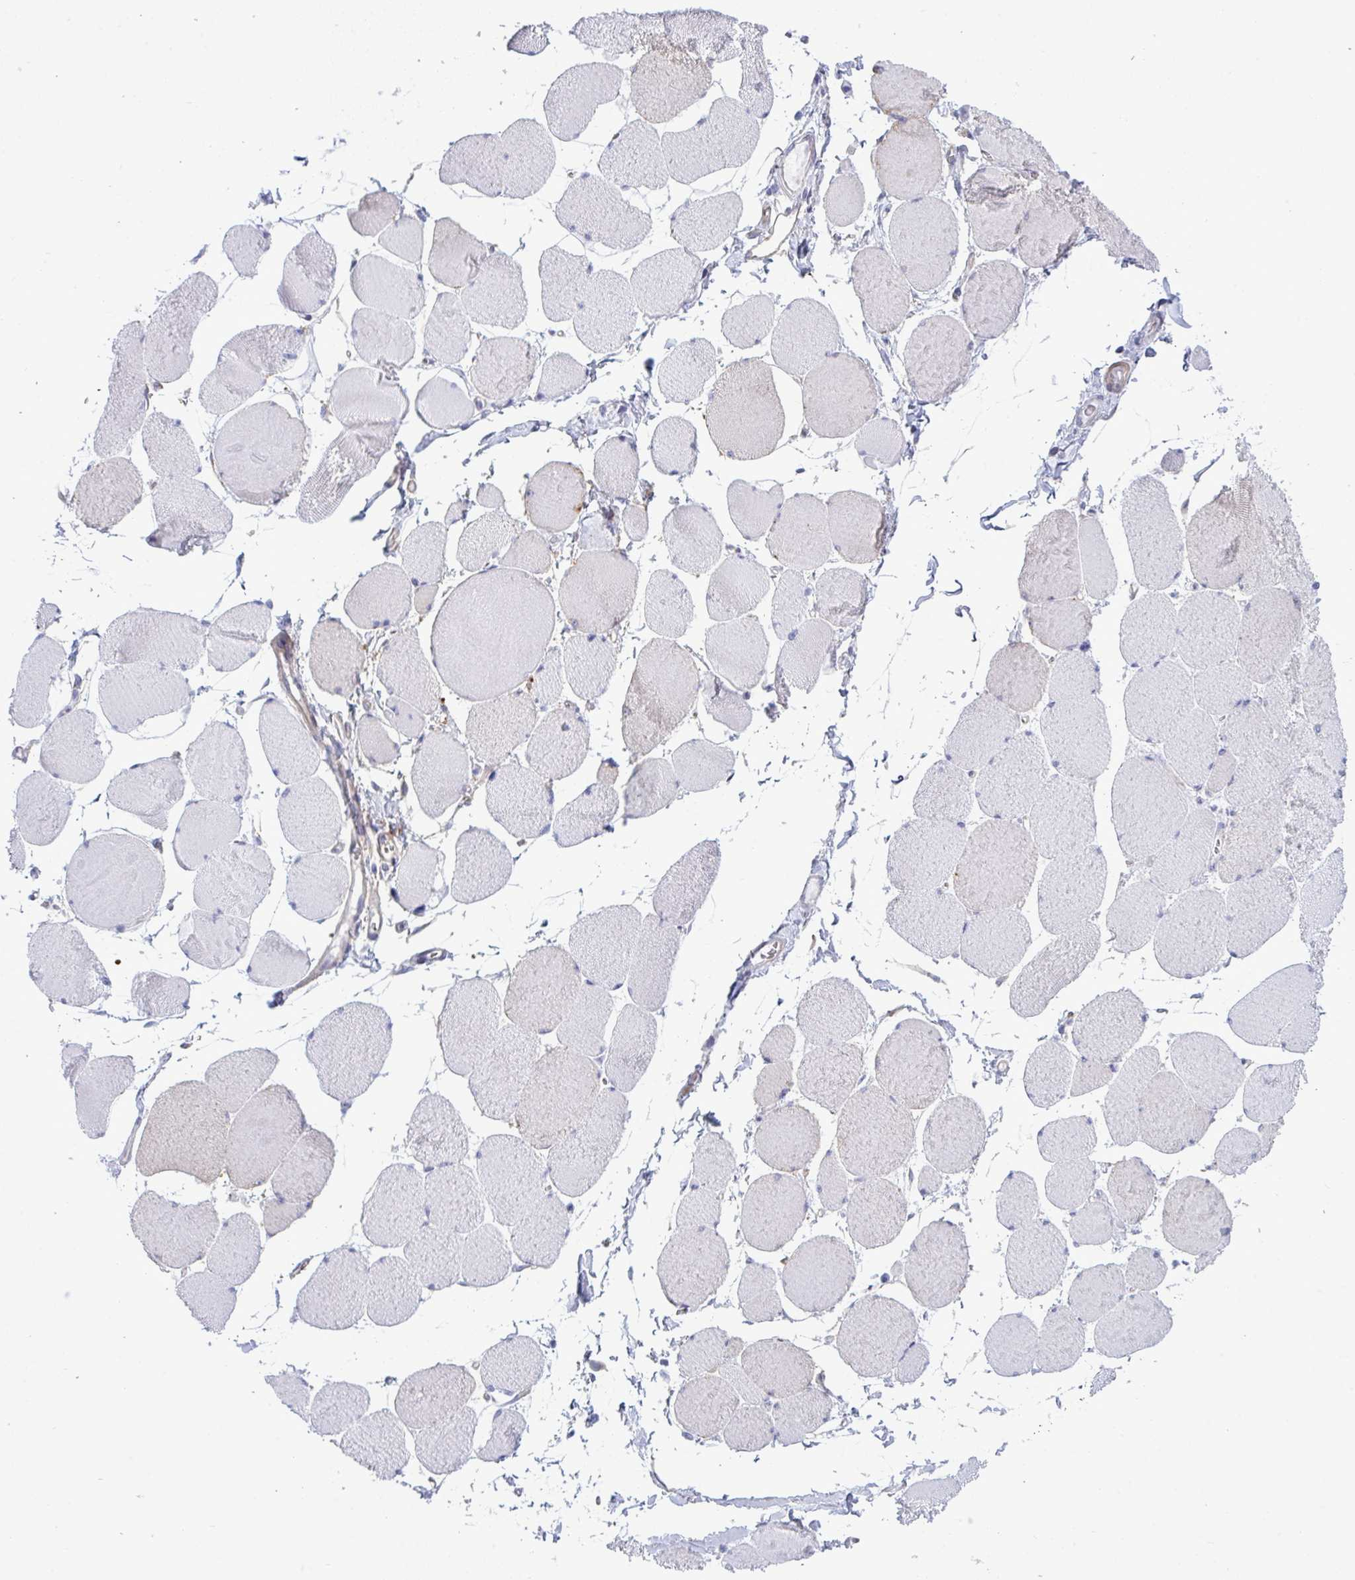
{"staining": {"intensity": "negative", "quantity": "none", "location": "none"}, "tissue": "skeletal muscle", "cell_type": "Myocytes", "image_type": "normal", "snomed": [{"axis": "morphology", "description": "Normal tissue, NOS"}, {"axis": "topography", "description": "Skeletal muscle"}], "caption": "The micrograph exhibits no staining of myocytes in unremarkable skeletal muscle. Brightfield microscopy of IHC stained with DAB (3,3'-diaminobenzidine) (brown) and hematoxylin (blue), captured at high magnification.", "gene": "MYH10", "patient": {"sex": "female", "age": 75}}